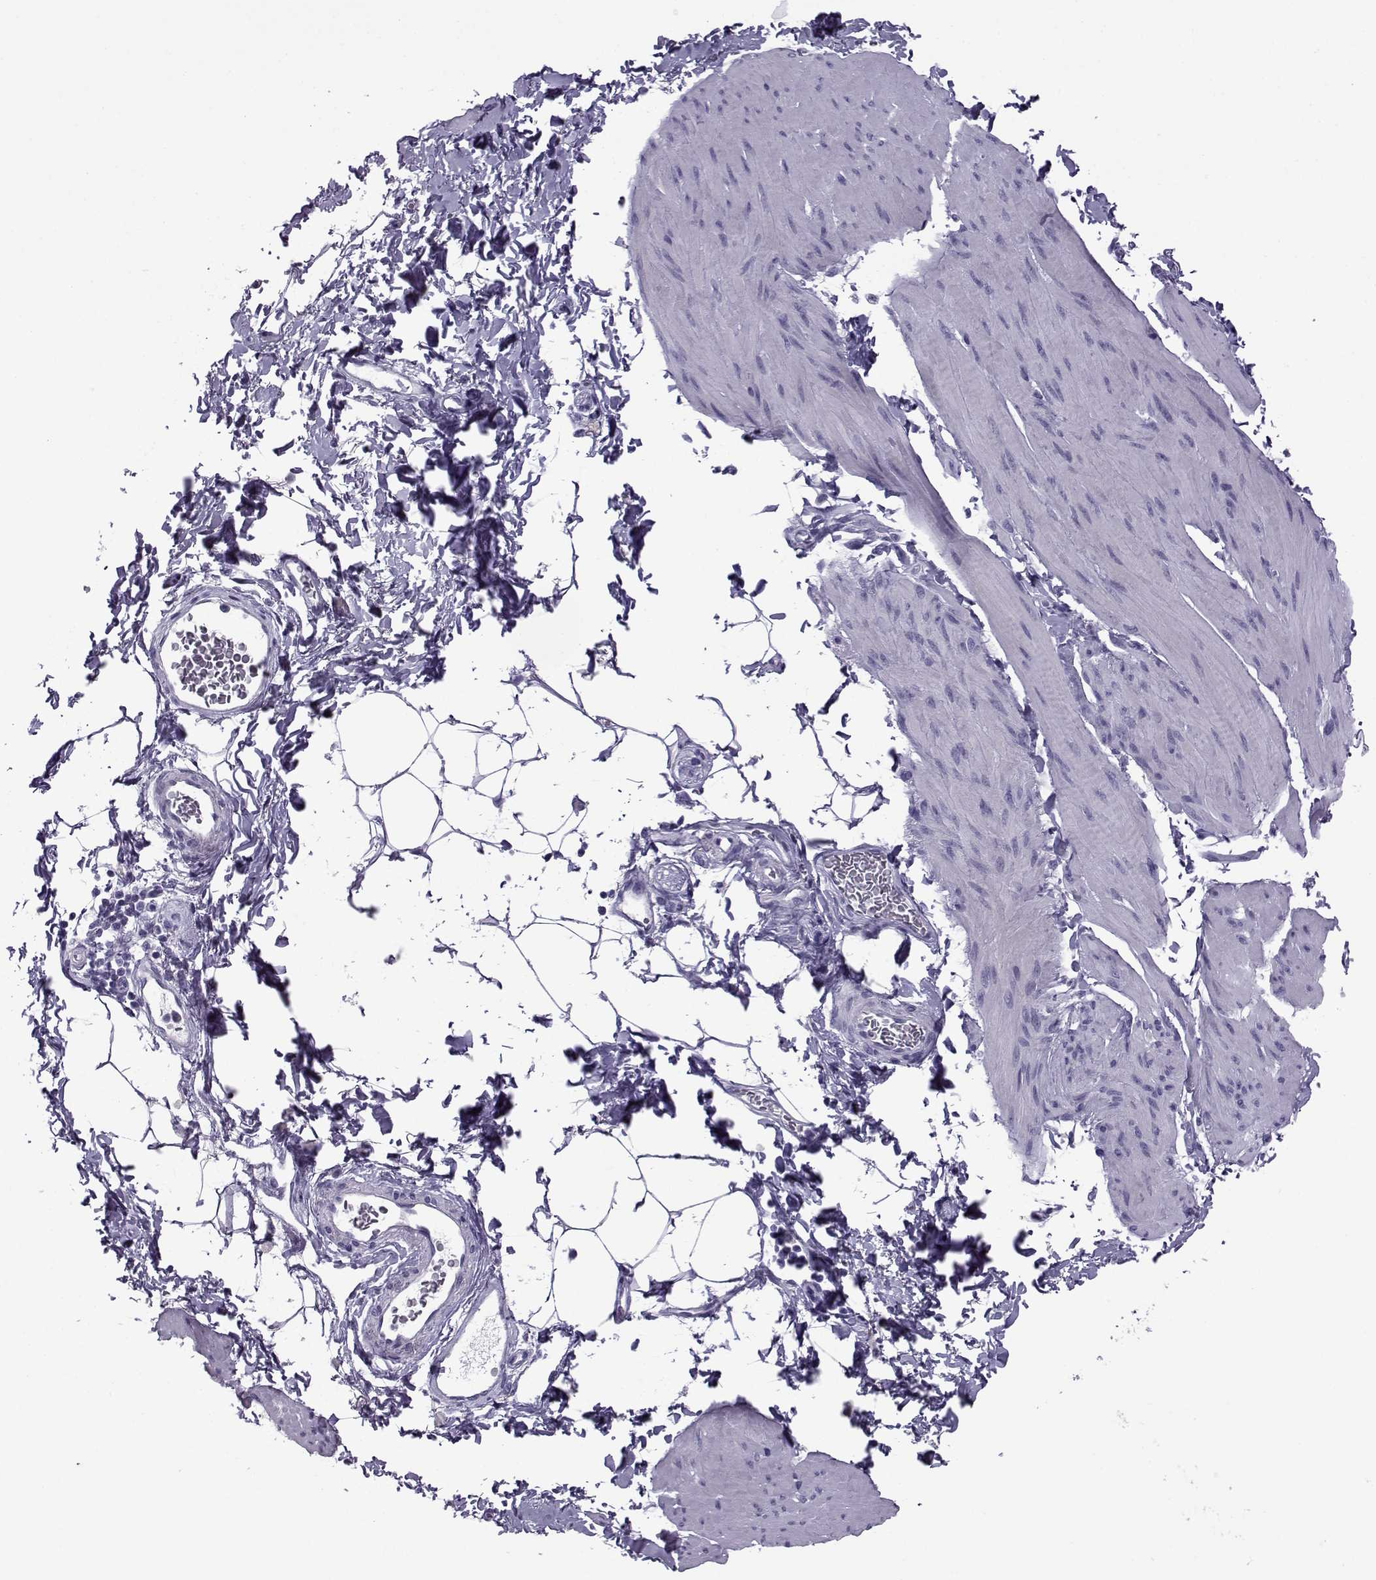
{"staining": {"intensity": "negative", "quantity": "none", "location": "none"}, "tissue": "smooth muscle", "cell_type": "Smooth muscle cells", "image_type": "normal", "snomed": [{"axis": "morphology", "description": "Normal tissue, NOS"}, {"axis": "topography", "description": "Adipose tissue"}, {"axis": "topography", "description": "Smooth muscle"}, {"axis": "topography", "description": "Peripheral nerve tissue"}], "caption": "Immunohistochemistry image of benign smooth muscle: human smooth muscle stained with DAB (3,3'-diaminobenzidine) exhibits no significant protein expression in smooth muscle cells.", "gene": "OIP5", "patient": {"sex": "male", "age": 83}}